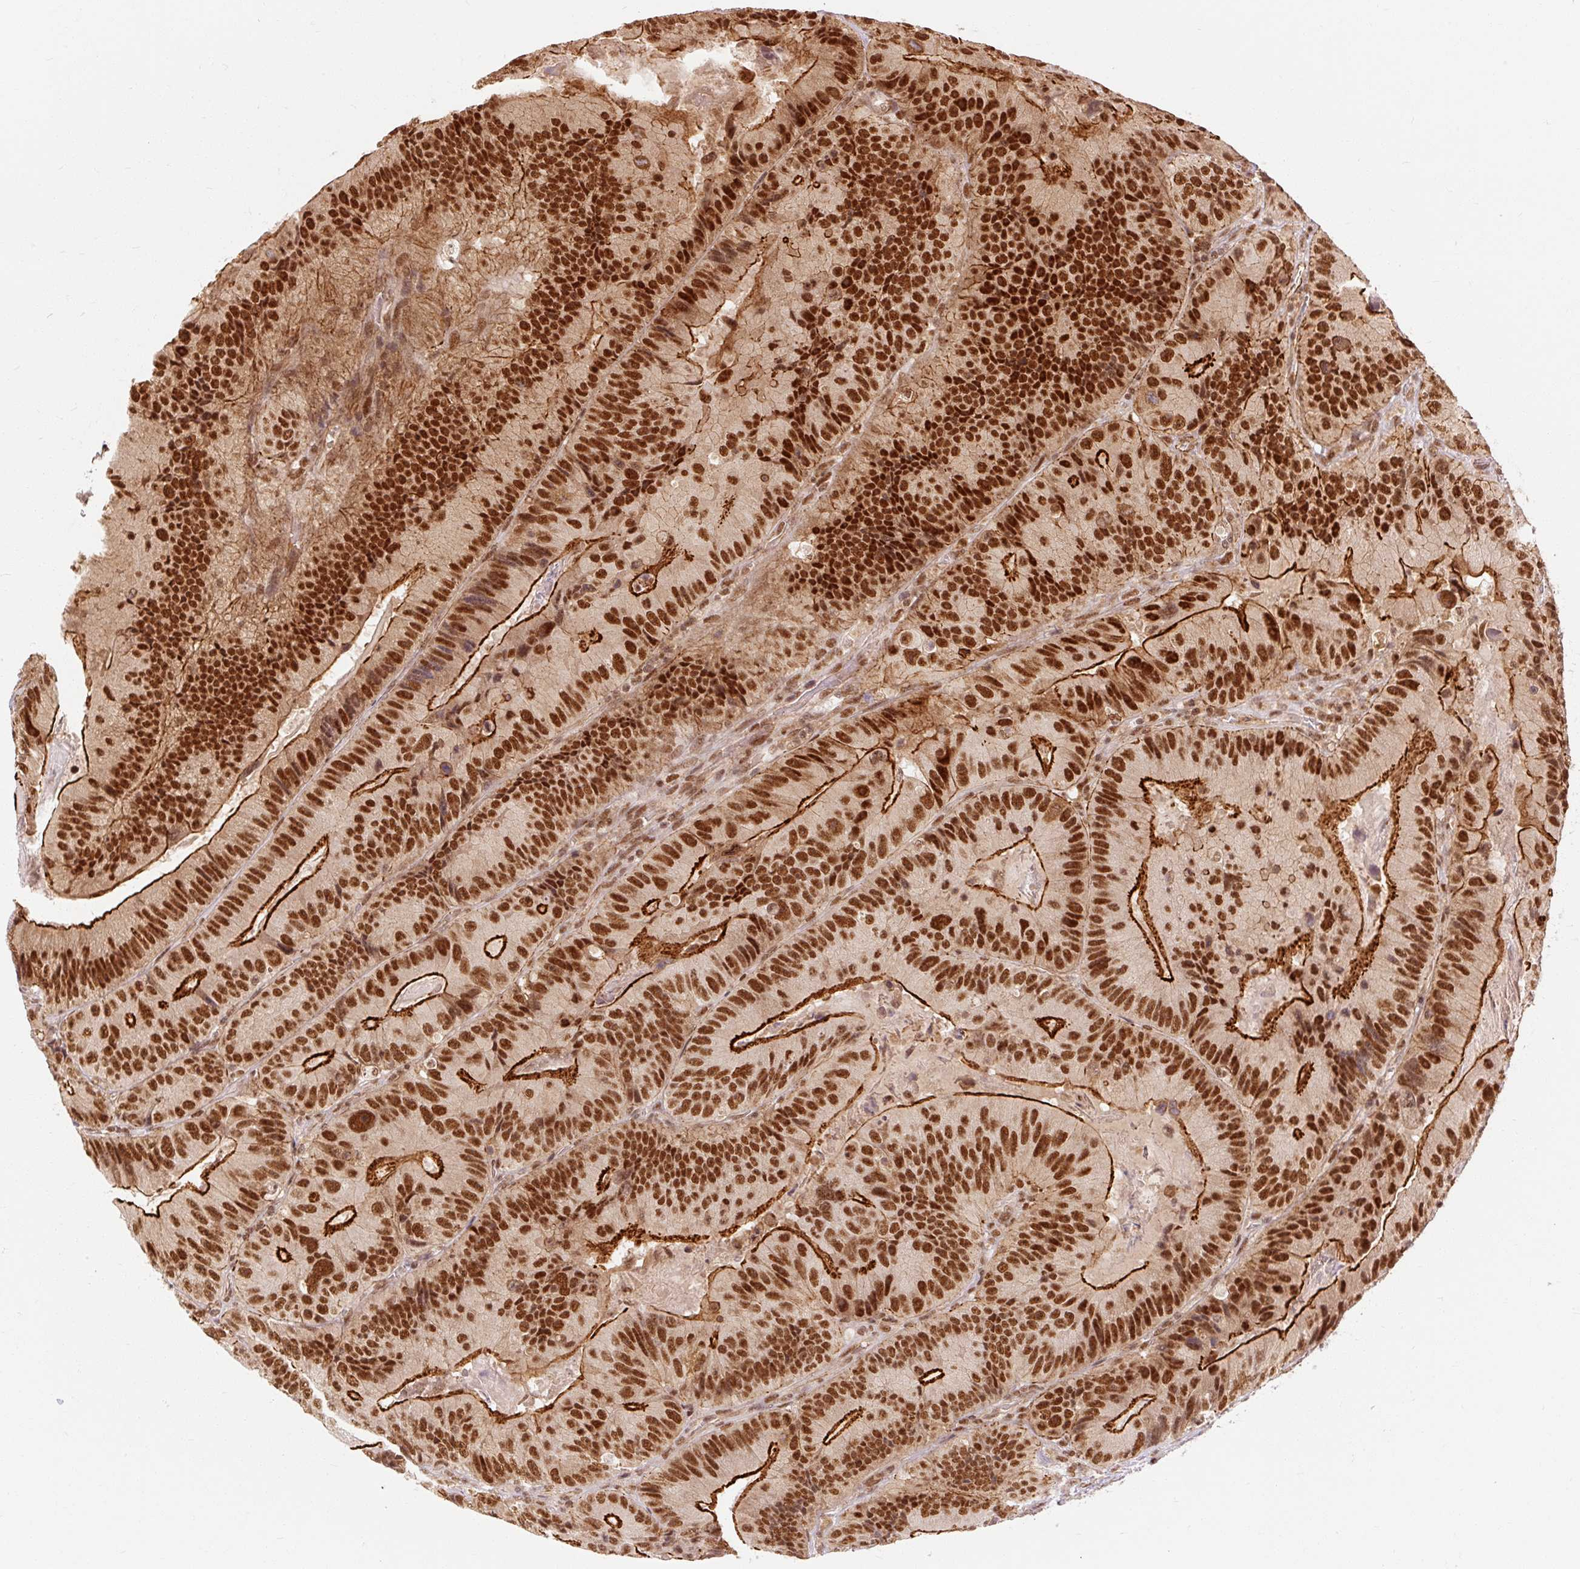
{"staining": {"intensity": "strong", "quantity": ">75%", "location": "cytoplasmic/membranous,nuclear"}, "tissue": "colorectal cancer", "cell_type": "Tumor cells", "image_type": "cancer", "snomed": [{"axis": "morphology", "description": "Adenocarcinoma, NOS"}, {"axis": "topography", "description": "Colon"}], "caption": "IHC (DAB) staining of human colorectal cancer (adenocarcinoma) demonstrates strong cytoplasmic/membranous and nuclear protein staining in about >75% of tumor cells. The staining was performed using DAB to visualize the protein expression in brown, while the nuclei were stained in blue with hematoxylin (Magnification: 20x).", "gene": "CSTF1", "patient": {"sex": "female", "age": 86}}